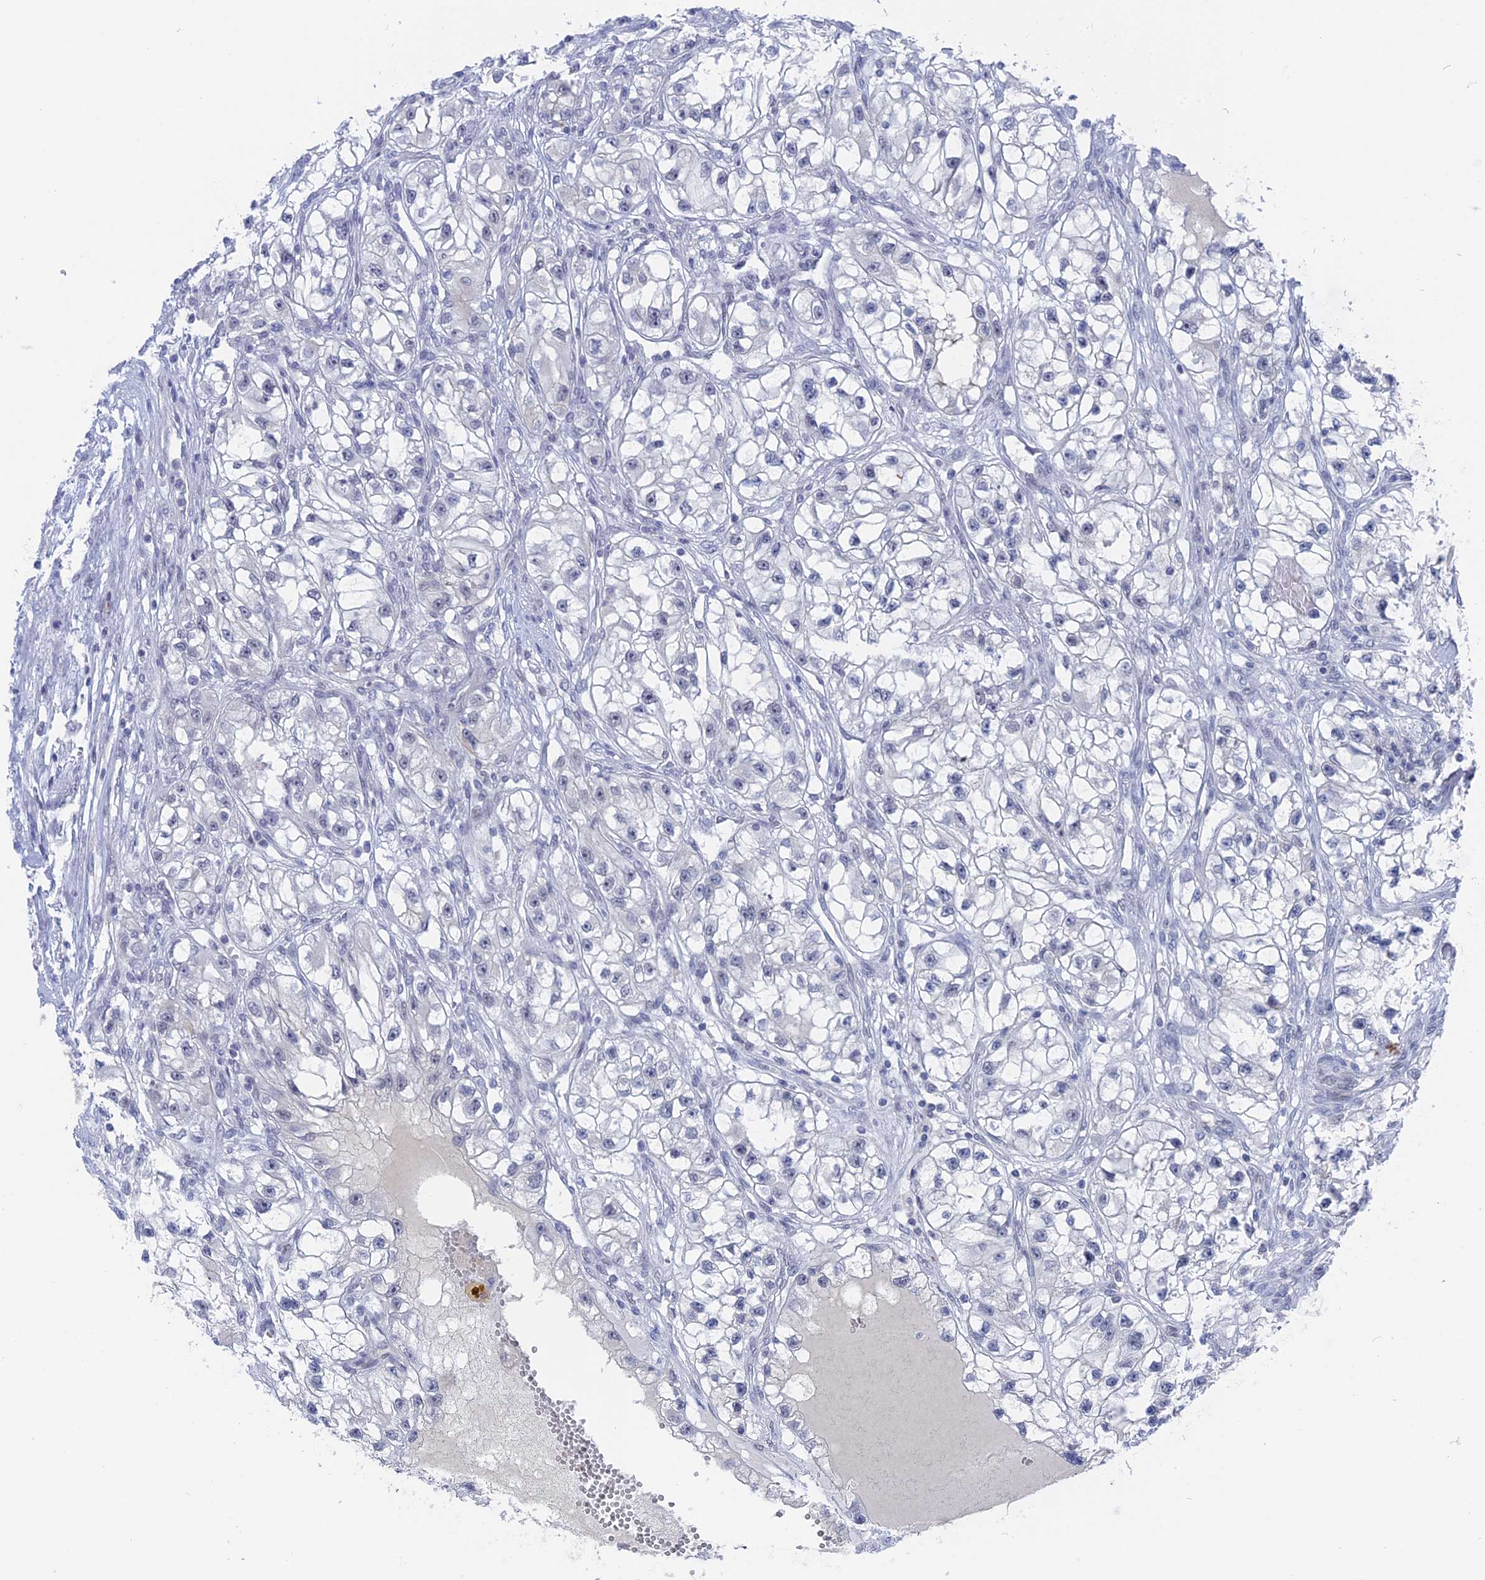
{"staining": {"intensity": "negative", "quantity": "none", "location": "none"}, "tissue": "renal cancer", "cell_type": "Tumor cells", "image_type": "cancer", "snomed": [{"axis": "morphology", "description": "Adenocarcinoma, NOS"}, {"axis": "topography", "description": "Kidney"}], "caption": "Adenocarcinoma (renal) stained for a protein using immunohistochemistry shows no expression tumor cells.", "gene": "BRD2", "patient": {"sex": "female", "age": 57}}